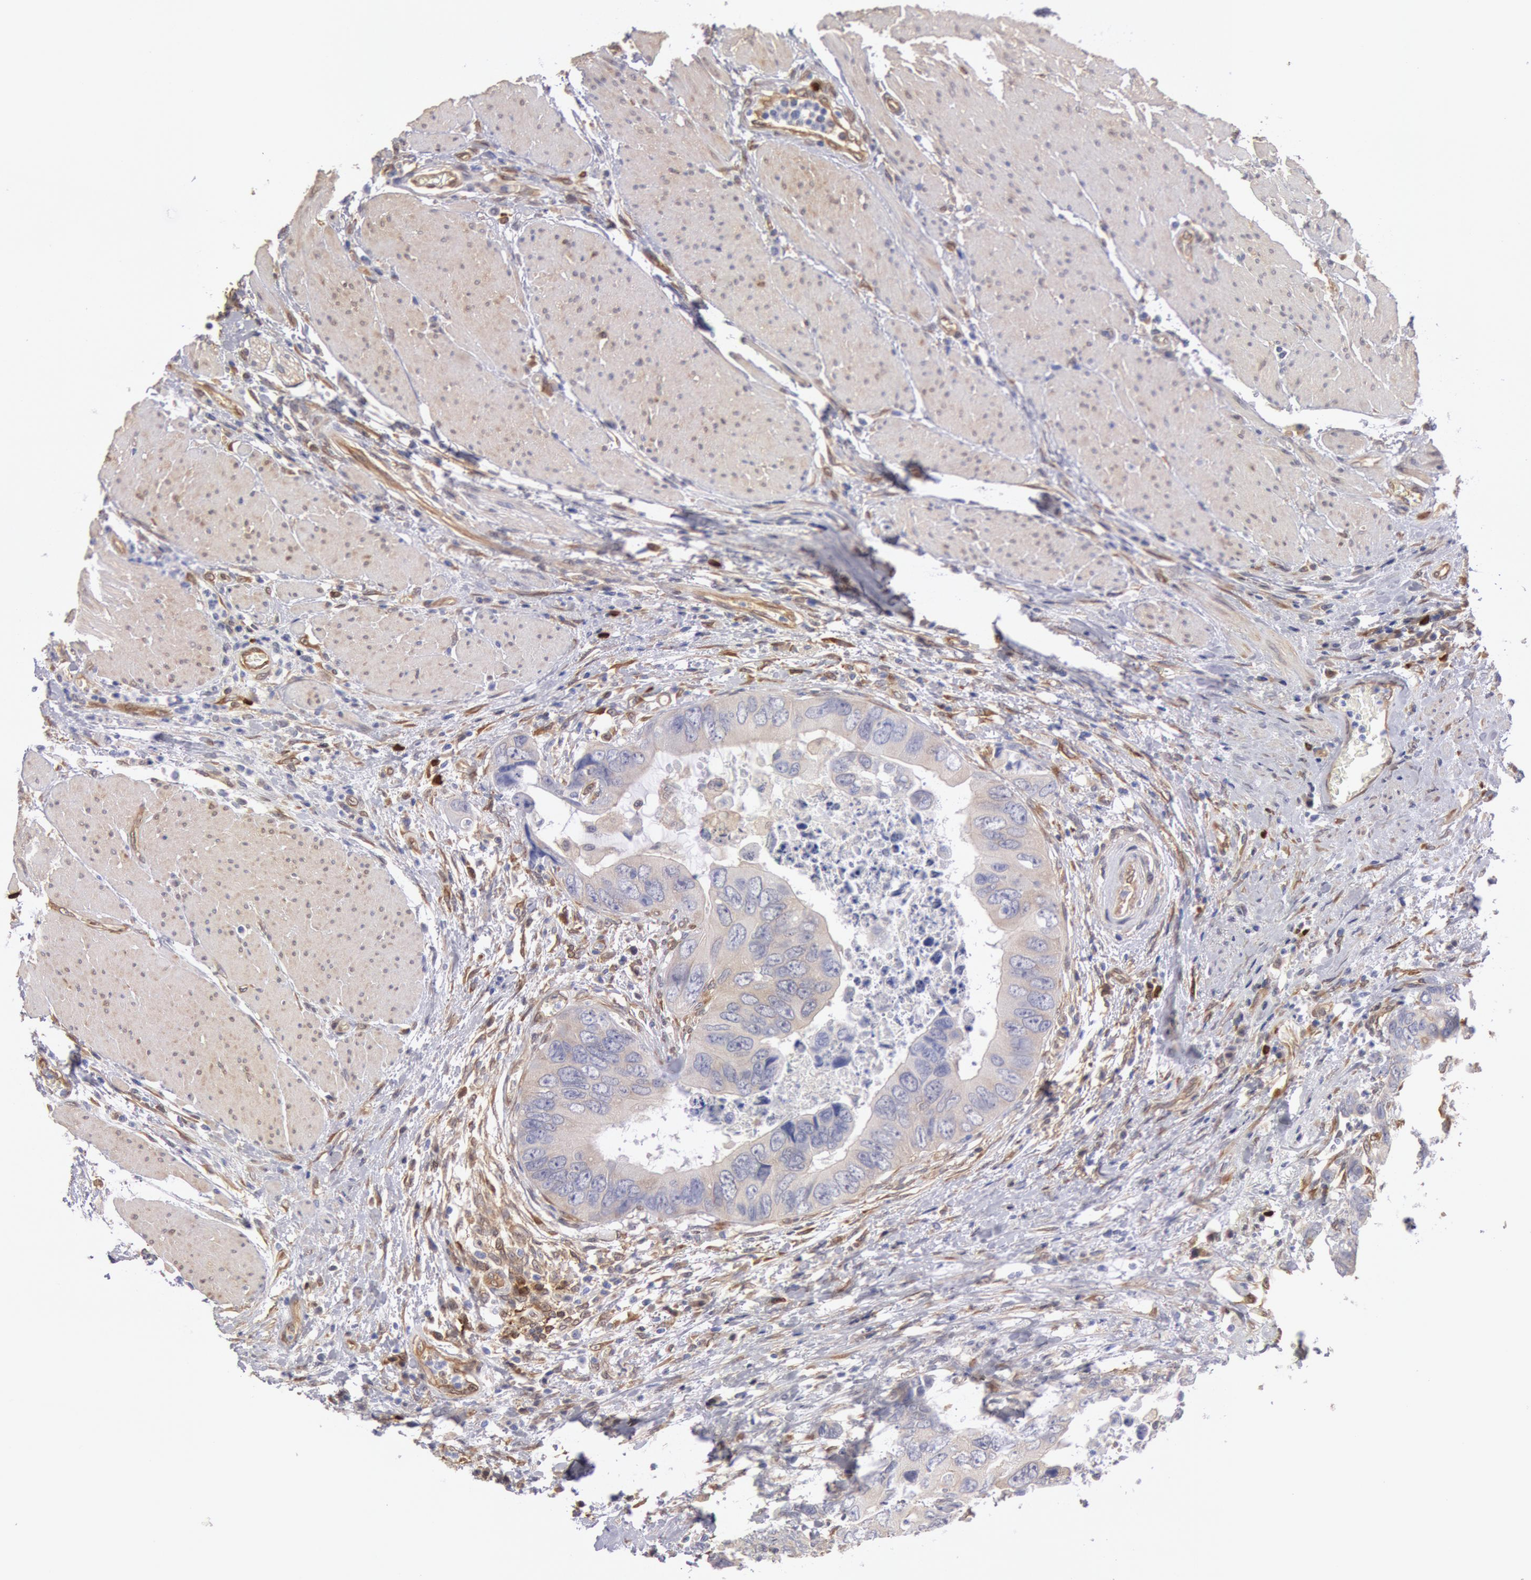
{"staining": {"intensity": "negative", "quantity": "none", "location": "none"}, "tissue": "colorectal cancer", "cell_type": "Tumor cells", "image_type": "cancer", "snomed": [{"axis": "morphology", "description": "Adenocarcinoma, NOS"}, {"axis": "topography", "description": "Rectum"}], "caption": "There is no significant expression in tumor cells of colorectal cancer (adenocarcinoma).", "gene": "CCDC50", "patient": {"sex": "female", "age": 67}}